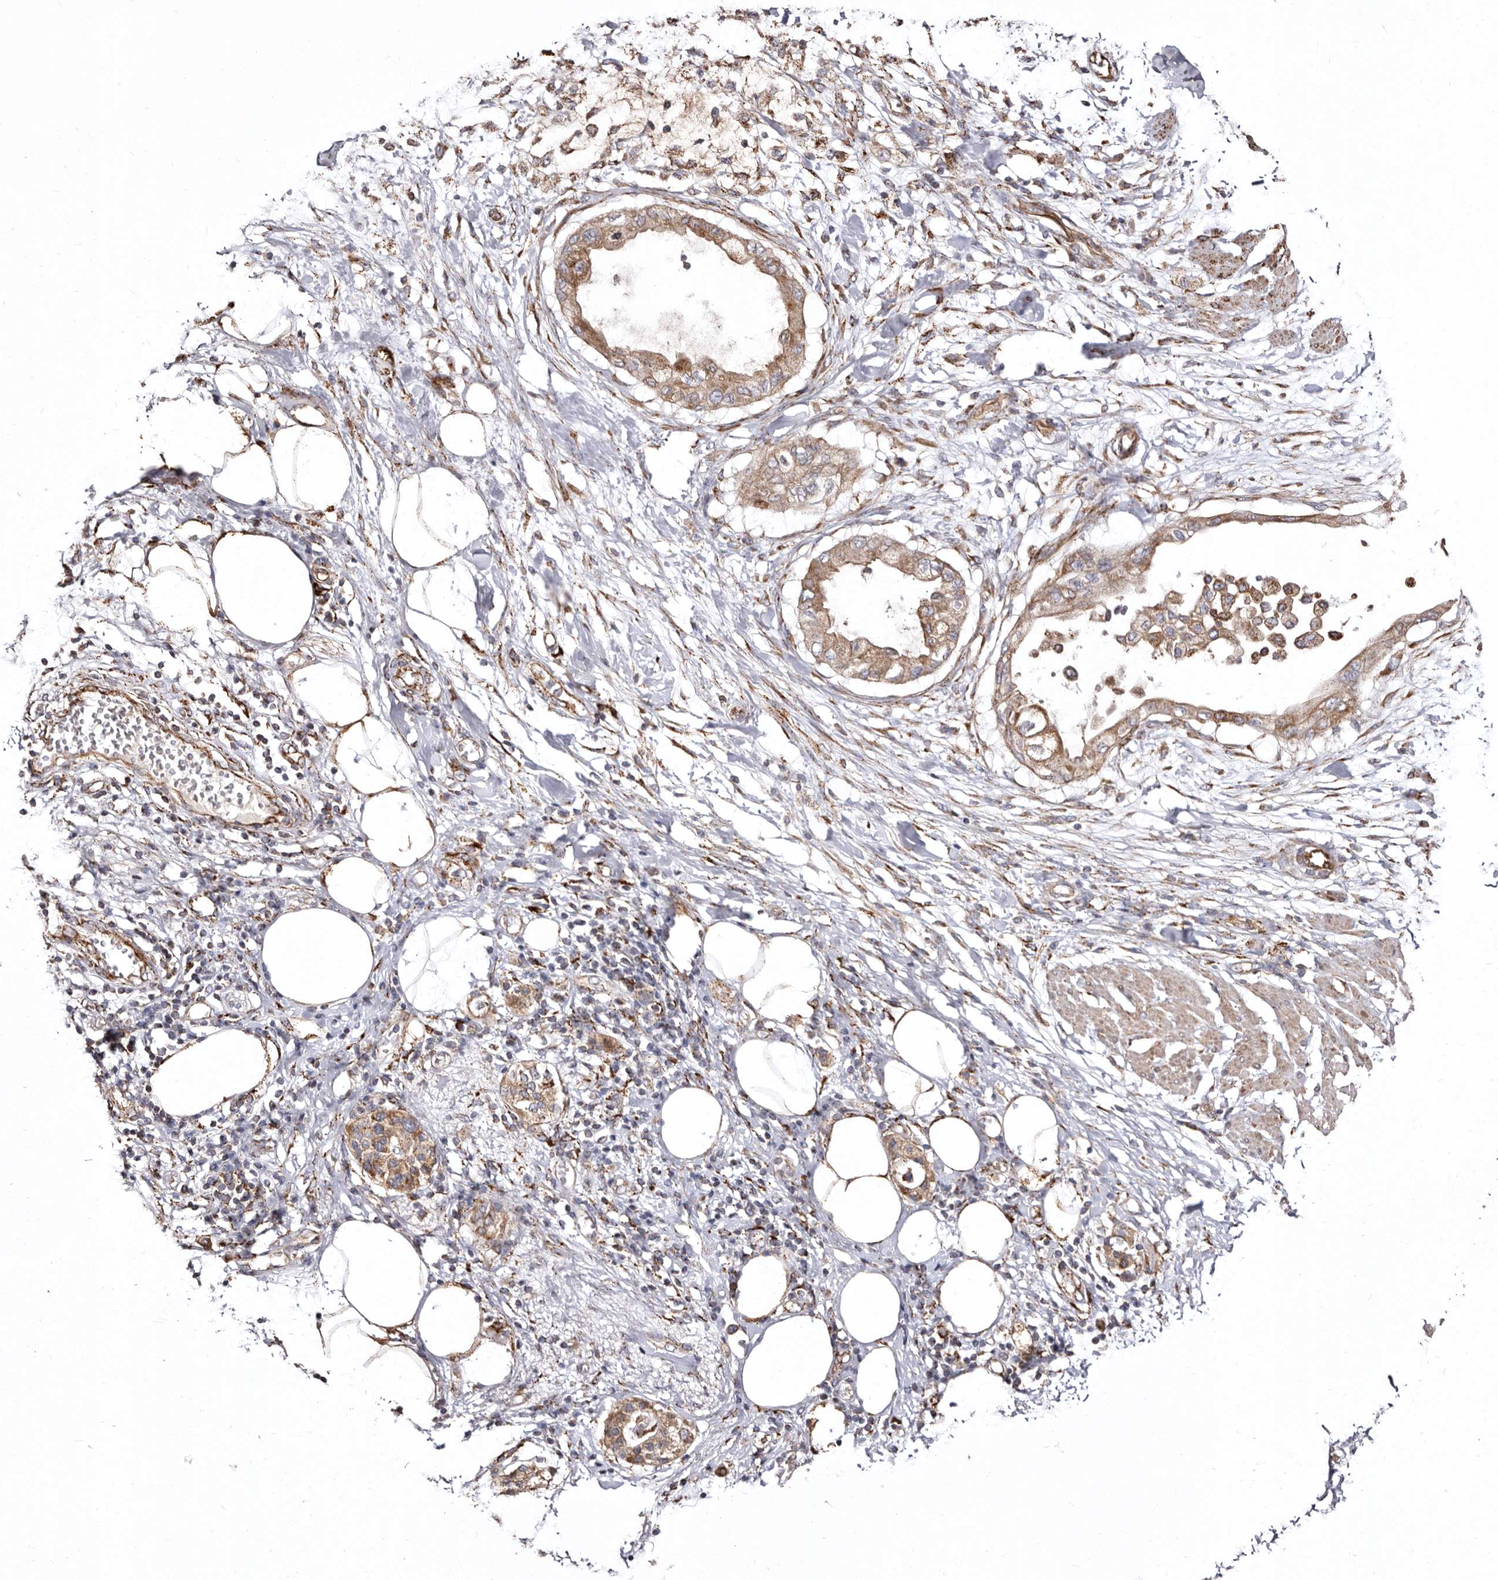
{"staining": {"intensity": "moderate", "quantity": ">75%", "location": "cytoplasmic/membranous"}, "tissue": "pancreatic cancer", "cell_type": "Tumor cells", "image_type": "cancer", "snomed": [{"axis": "morphology", "description": "Normal tissue, NOS"}, {"axis": "morphology", "description": "Adenocarcinoma, NOS"}, {"axis": "topography", "description": "Pancreas"}, {"axis": "topography", "description": "Duodenum"}], "caption": "The micrograph displays immunohistochemical staining of adenocarcinoma (pancreatic). There is moderate cytoplasmic/membranous expression is seen in approximately >75% of tumor cells. The staining was performed using DAB (3,3'-diaminobenzidine) to visualize the protein expression in brown, while the nuclei were stained in blue with hematoxylin (Magnification: 20x).", "gene": "LUZP1", "patient": {"sex": "female", "age": 60}}